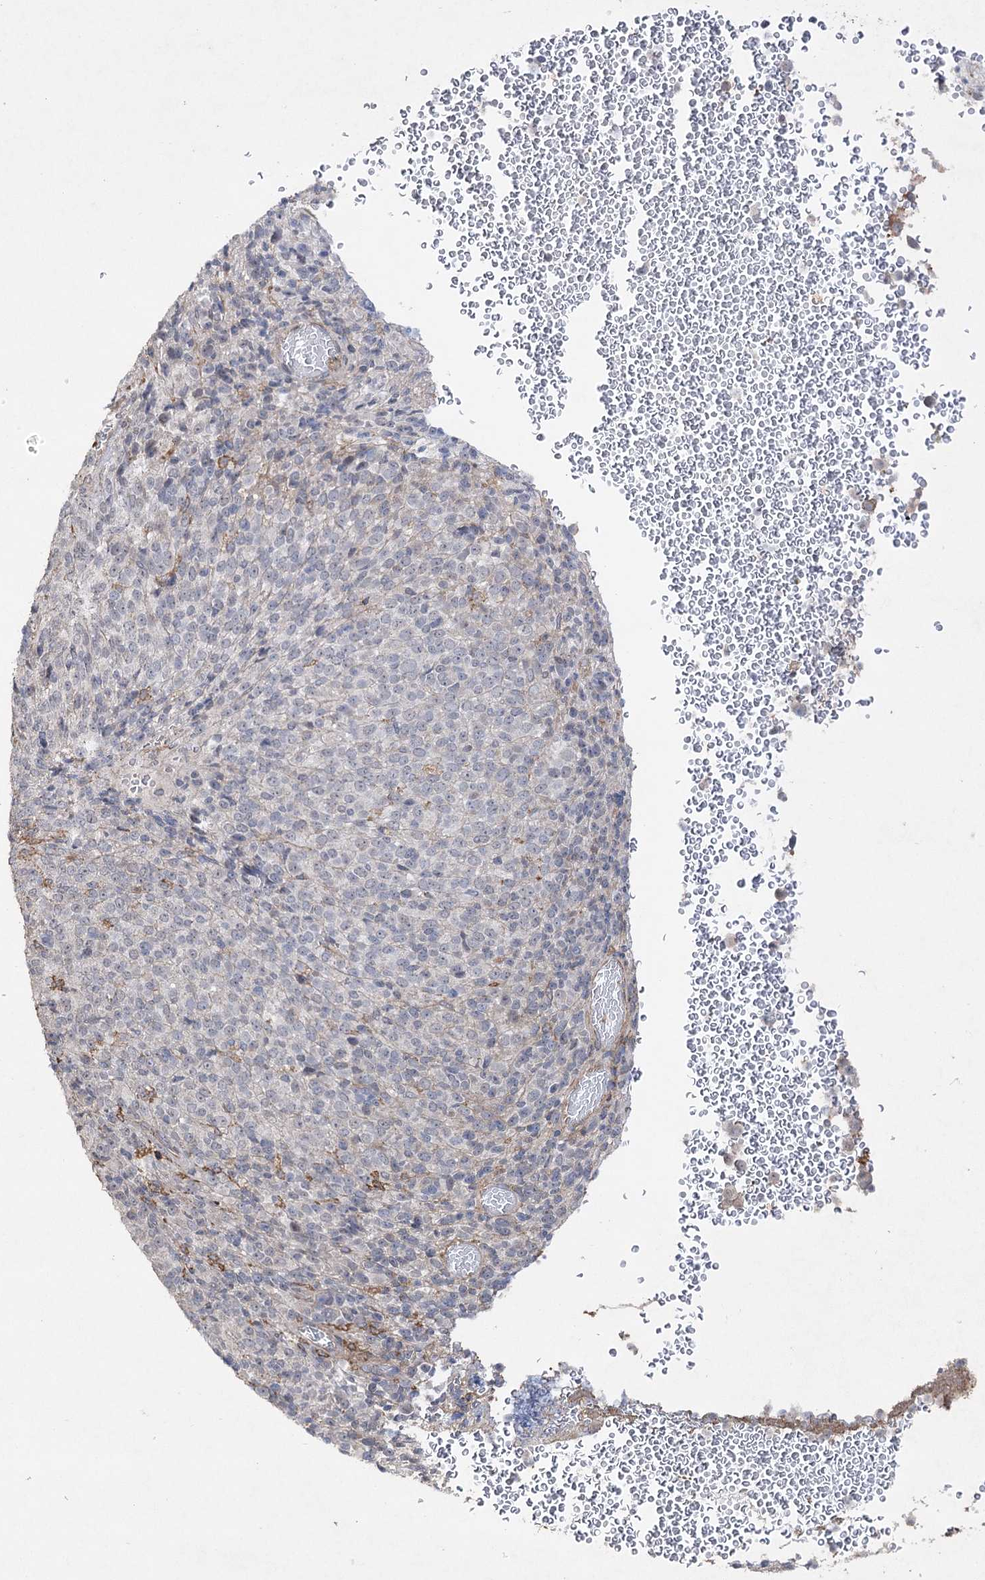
{"staining": {"intensity": "negative", "quantity": "none", "location": "none"}, "tissue": "melanoma", "cell_type": "Tumor cells", "image_type": "cancer", "snomed": [{"axis": "morphology", "description": "Malignant melanoma, Metastatic site"}, {"axis": "topography", "description": "Brain"}], "caption": "Immunohistochemistry (IHC) photomicrograph of human melanoma stained for a protein (brown), which shows no expression in tumor cells.", "gene": "OBSL1", "patient": {"sex": "female", "age": 56}}